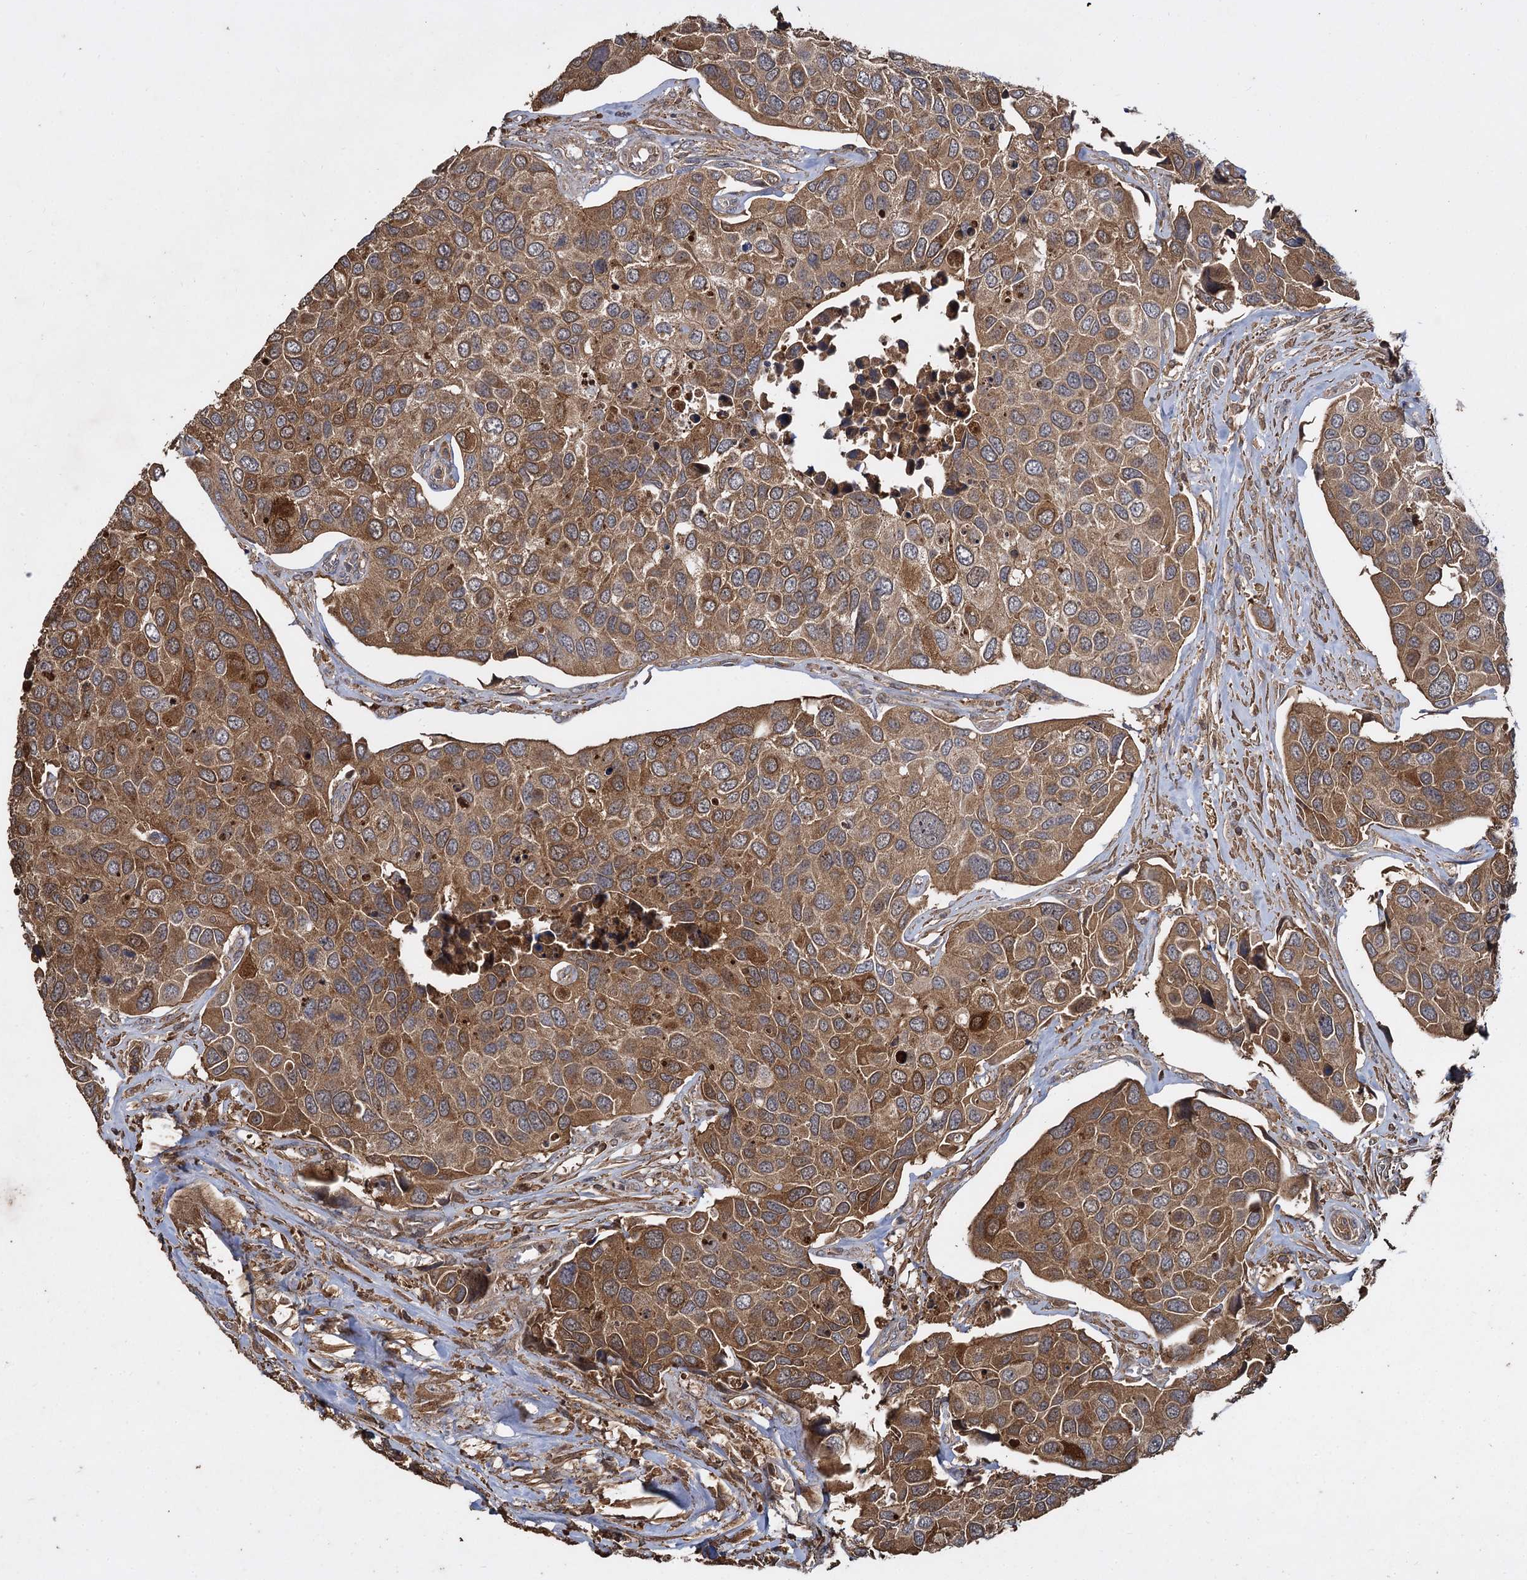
{"staining": {"intensity": "moderate", "quantity": ">75%", "location": "cytoplasmic/membranous"}, "tissue": "urothelial cancer", "cell_type": "Tumor cells", "image_type": "cancer", "snomed": [{"axis": "morphology", "description": "Urothelial carcinoma, High grade"}, {"axis": "topography", "description": "Urinary bladder"}], "caption": "A medium amount of moderate cytoplasmic/membranous staining is identified in approximately >75% of tumor cells in urothelial carcinoma (high-grade) tissue.", "gene": "GCLC", "patient": {"sex": "male", "age": 74}}